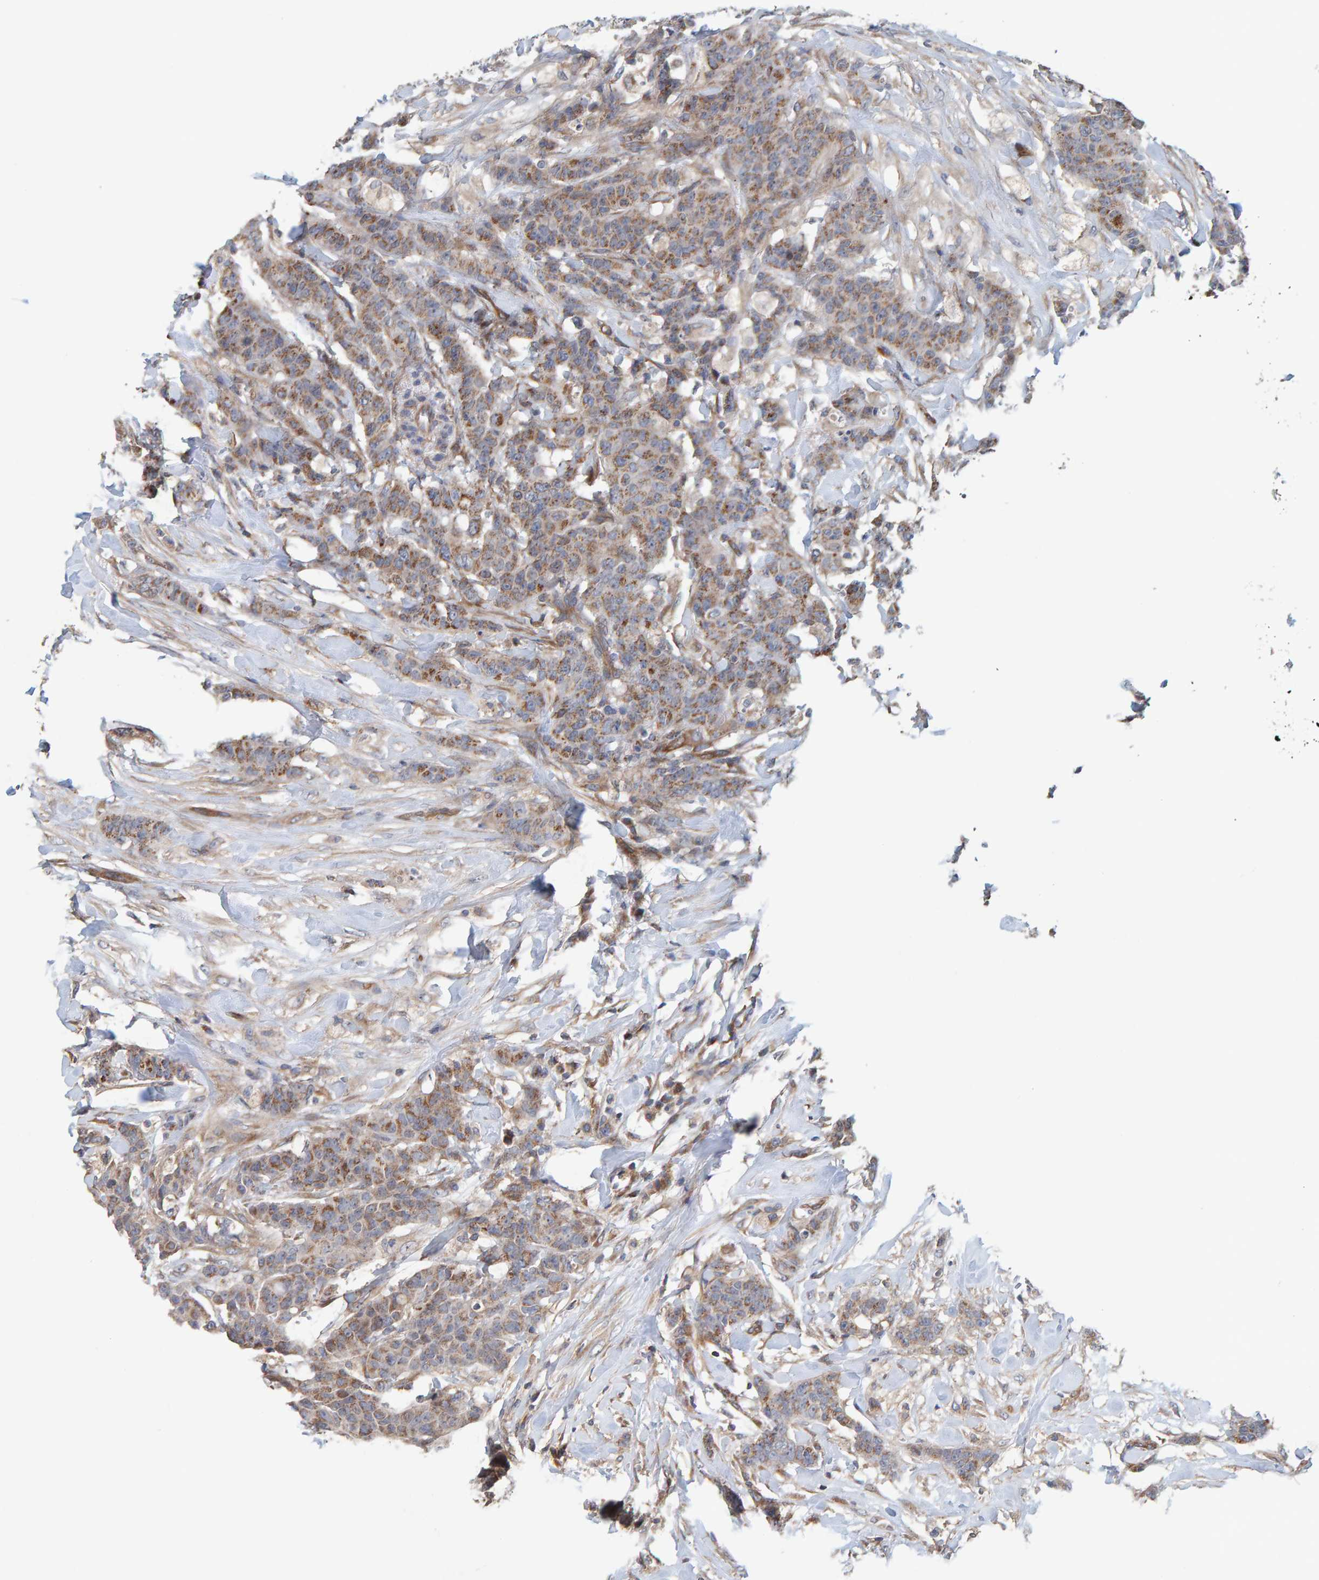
{"staining": {"intensity": "moderate", "quantity": ">75%", "location": "cytoplasmic/membranous"}, "tissue": "breast cancer", "cell_type": "Tumor cells", "image_type": "cancer", "snomed": [{"axis": "morphology", "description": "Normal tissue, NOS"}, {"axis": "morphology", "description": "Duct carcinoma"}, {"axis": "topography", "description": "Breast"}], "caption": "This image reveals immunohistochemistry (IHC) staining of human breast cancer, with medium moderate cytoplasmic/membranous expression in approximately >75% of tumor cells.", "gene": "RGP1", "patient": {"sex": "female", "age": 40}}